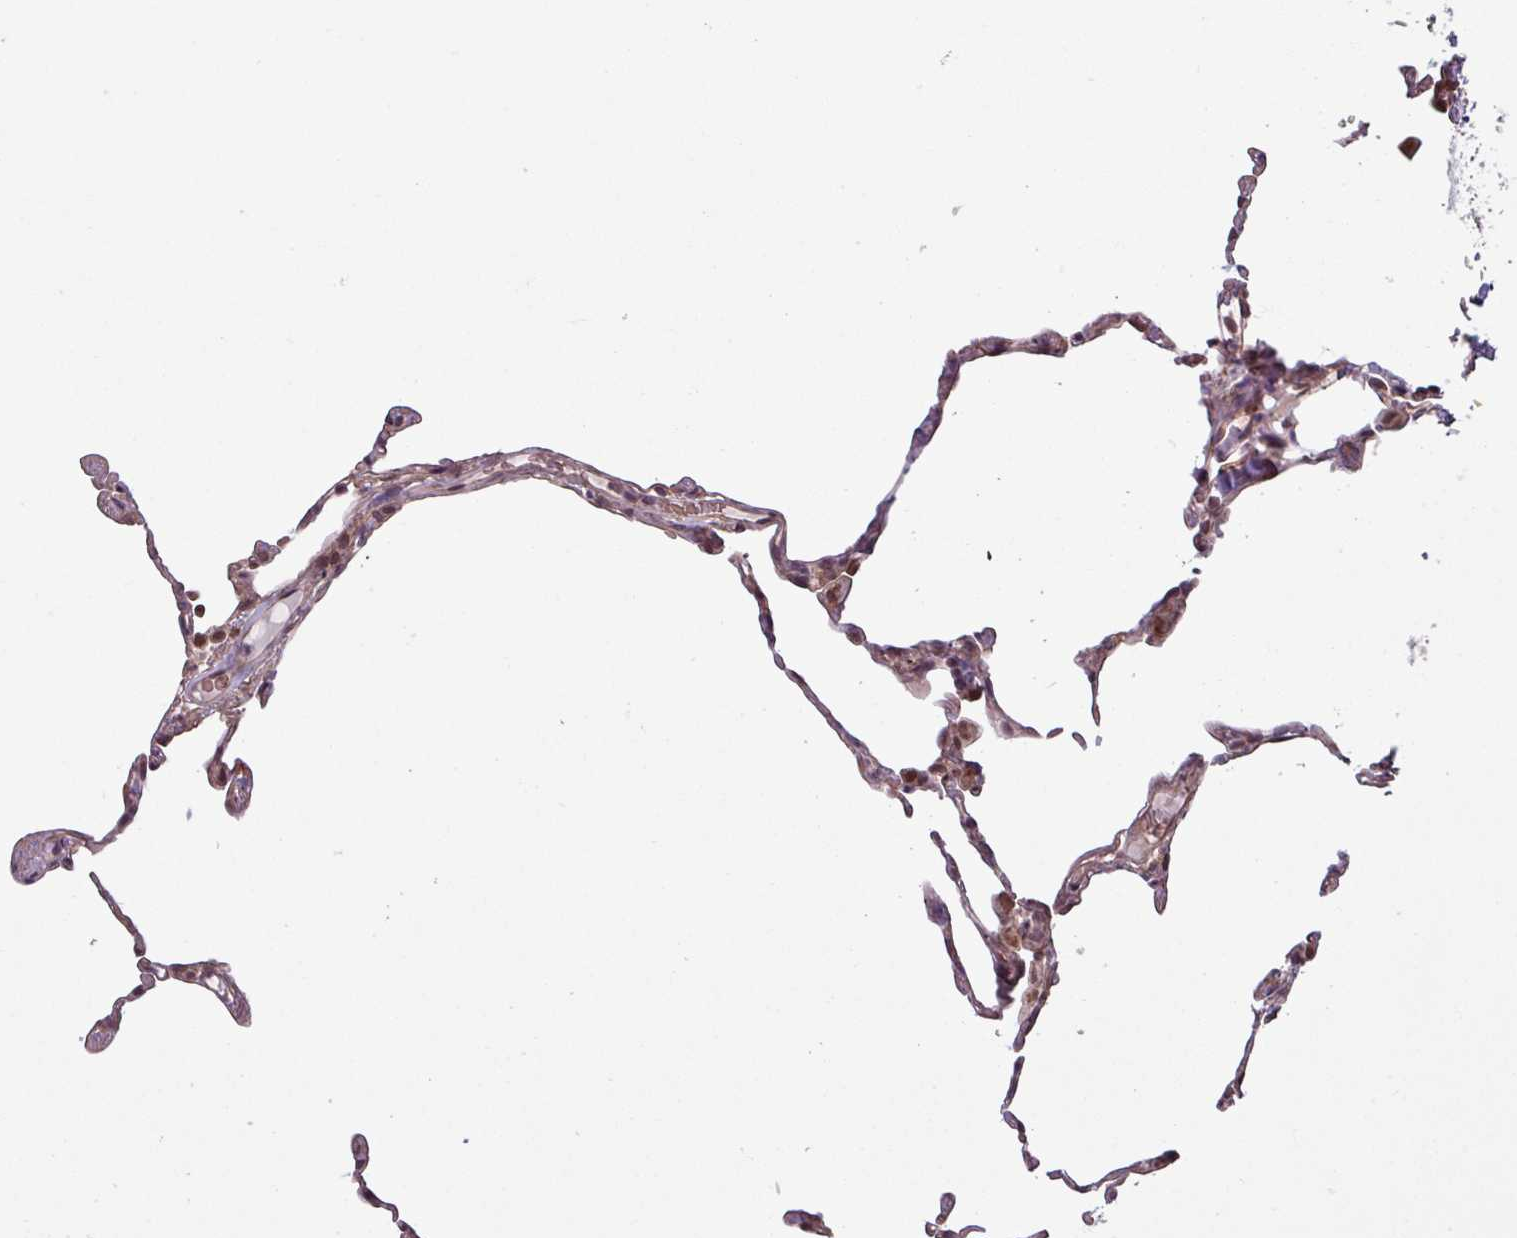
{"staining": {"intensity": "weak", "quantity": "25%-75%", "location": "nuclear"}, "tissue": "lung", "cell_type": "Alveolar cells", "image_type": "normal", "snomed": [{"axis": "morphology", "description": "Normal tissue, NOS"}, {"axis": "topography", "description": "Lung"}], "caption": "Alveolar cells demonstrate low levels of weak nuclear staining in about 25%-75% of cells in benign lung.", "gene": "RBM4B", "patient": {"sex": "female", "age": 57}}